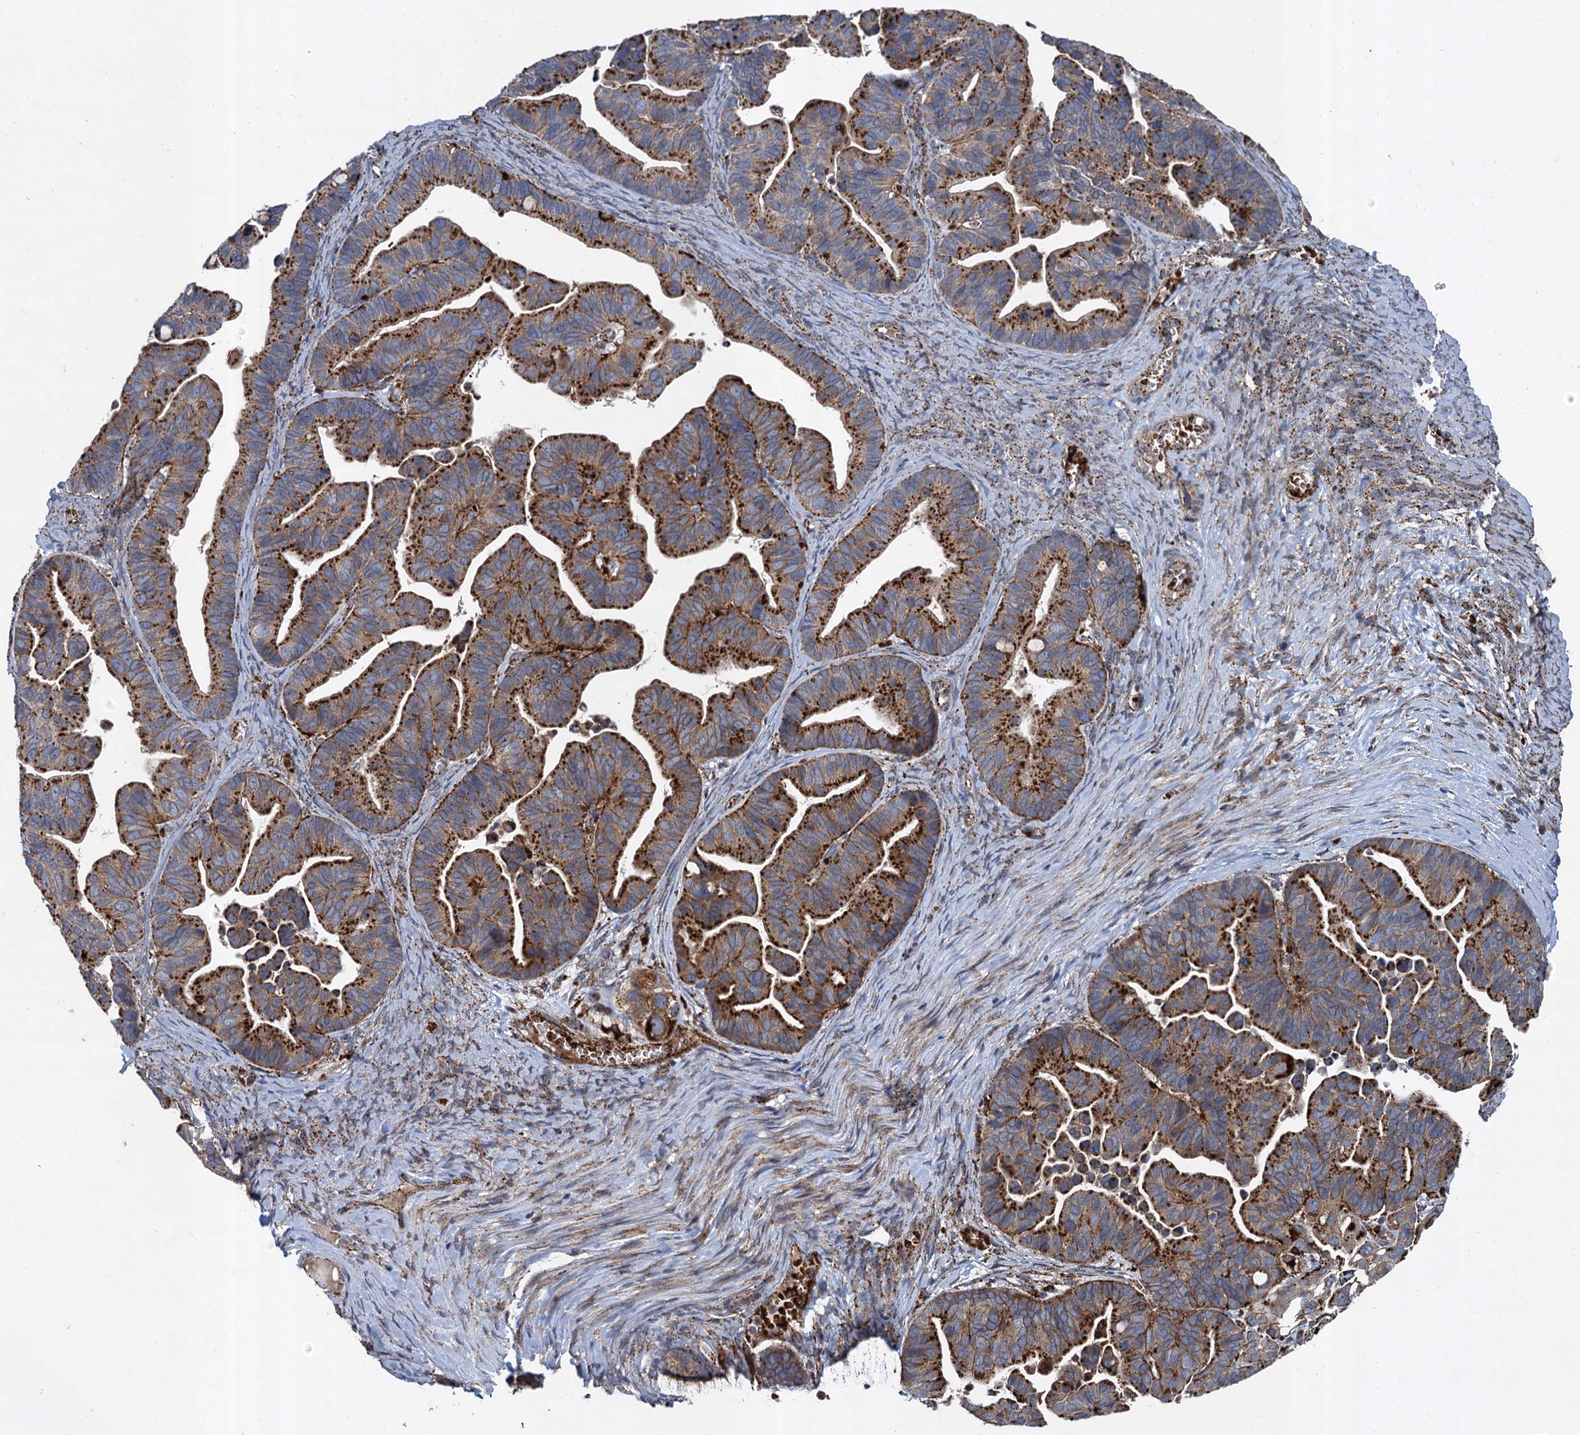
{"staining": {"intensity": "strong", "quantity": ">75%", "location": "cytoplasmic/membranous"}, "tissue": "ovarian cancer", "cell_type": "Tumor cells", "image_type": "cancer", "snomed": [{"axis": "morphology", "description": "Cystadenocarcinoma, serous, NOS"}, {"axis": "topography", "description": "Ovary"}], "caption": "This image reveals immunohistochemistry (IHC) staining of human ovarian serous cystadenocarcinoma, with high strong cytoplasmic/membranous positivity in approximately >75% of tumor cells.", "gene": "GBA1", "patient": {"sex": "female", "age": 56}}